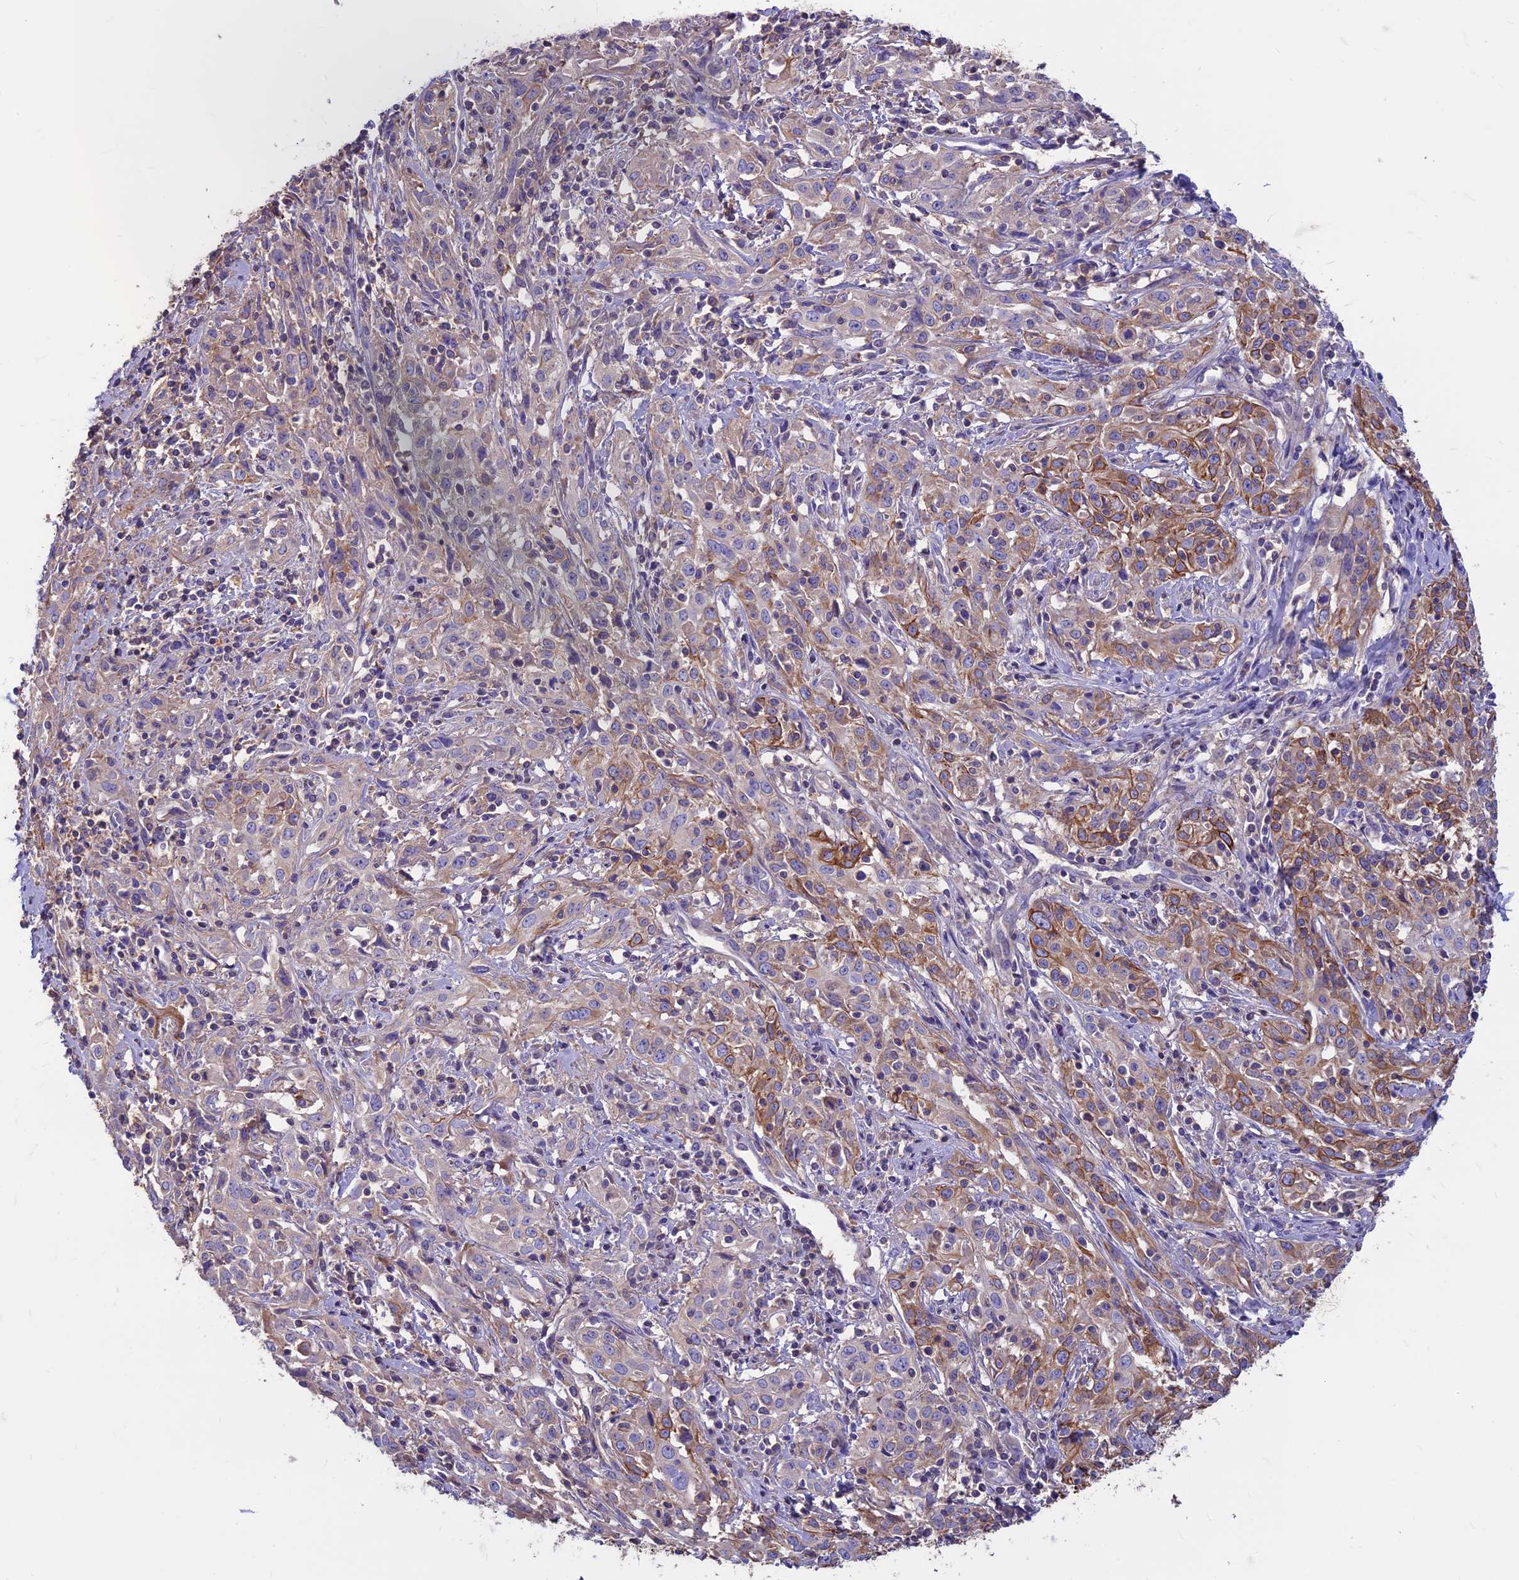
{"staining": {"intensity": "moderate", "quantity": "<25%", "location": "cytoplasmic/membranous"}, "tissue": "cervical cancer", "cell_type": "Tumor cells", "image_type": "cancer", "snomed": [{"axis": "morphology", "description": "Squamous cell carcinoma, NOS"}, {"axis": "topography", "description": "Cervix"}], "caption": "This is an image of immunohistochemistry (IHC) staining of cervical squamous cell carcinoma, which shows moderate staining in the cytoplasmic/membranous of tumor cells.", "gene": "CDAN1", "patient": {"sex": "female", "age": 57}}